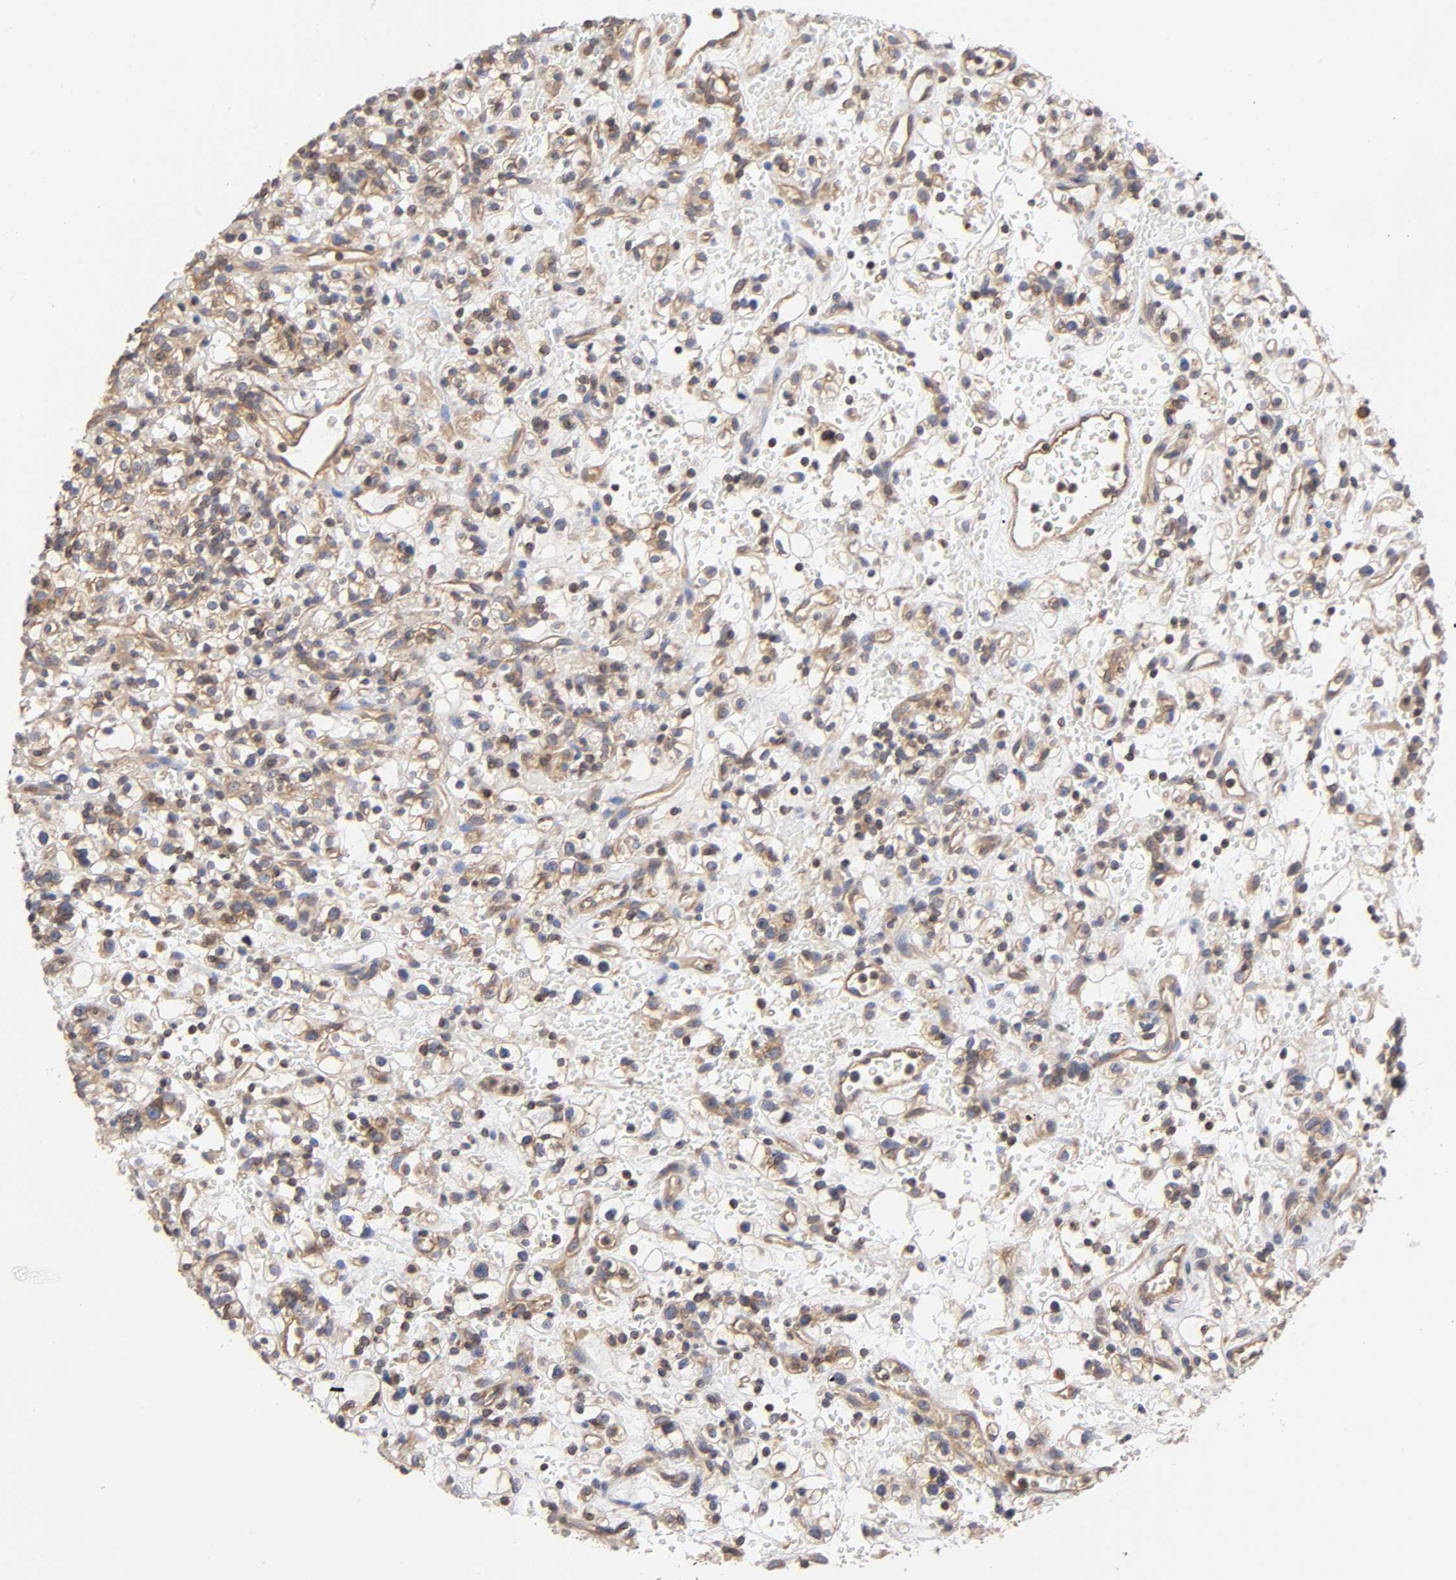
{"staining": {"intensity": "weak", "quantity": "25%-75%", "location": "cytoplasmic/membranous"}, "tissue": "renal cancer", "cell_type": "Tumor cells", "image_type": "cancer", "snomed": [{"axis": "morphology", "description": "Normal tissue, NOS"}, {"axis": "morphology", "description": "Adenocarcinoma, NOS"}, {"axis": "topography", "description": "Kidney"}], "caption": "Human renal adenocarcinoma stained with a brown dye demonstrates weak cytoplasmic/membranous positive expression in about 25%-75% of tumor cells.", "gene": "STRN3", "patient": {"sex": "female", "age": 72}}